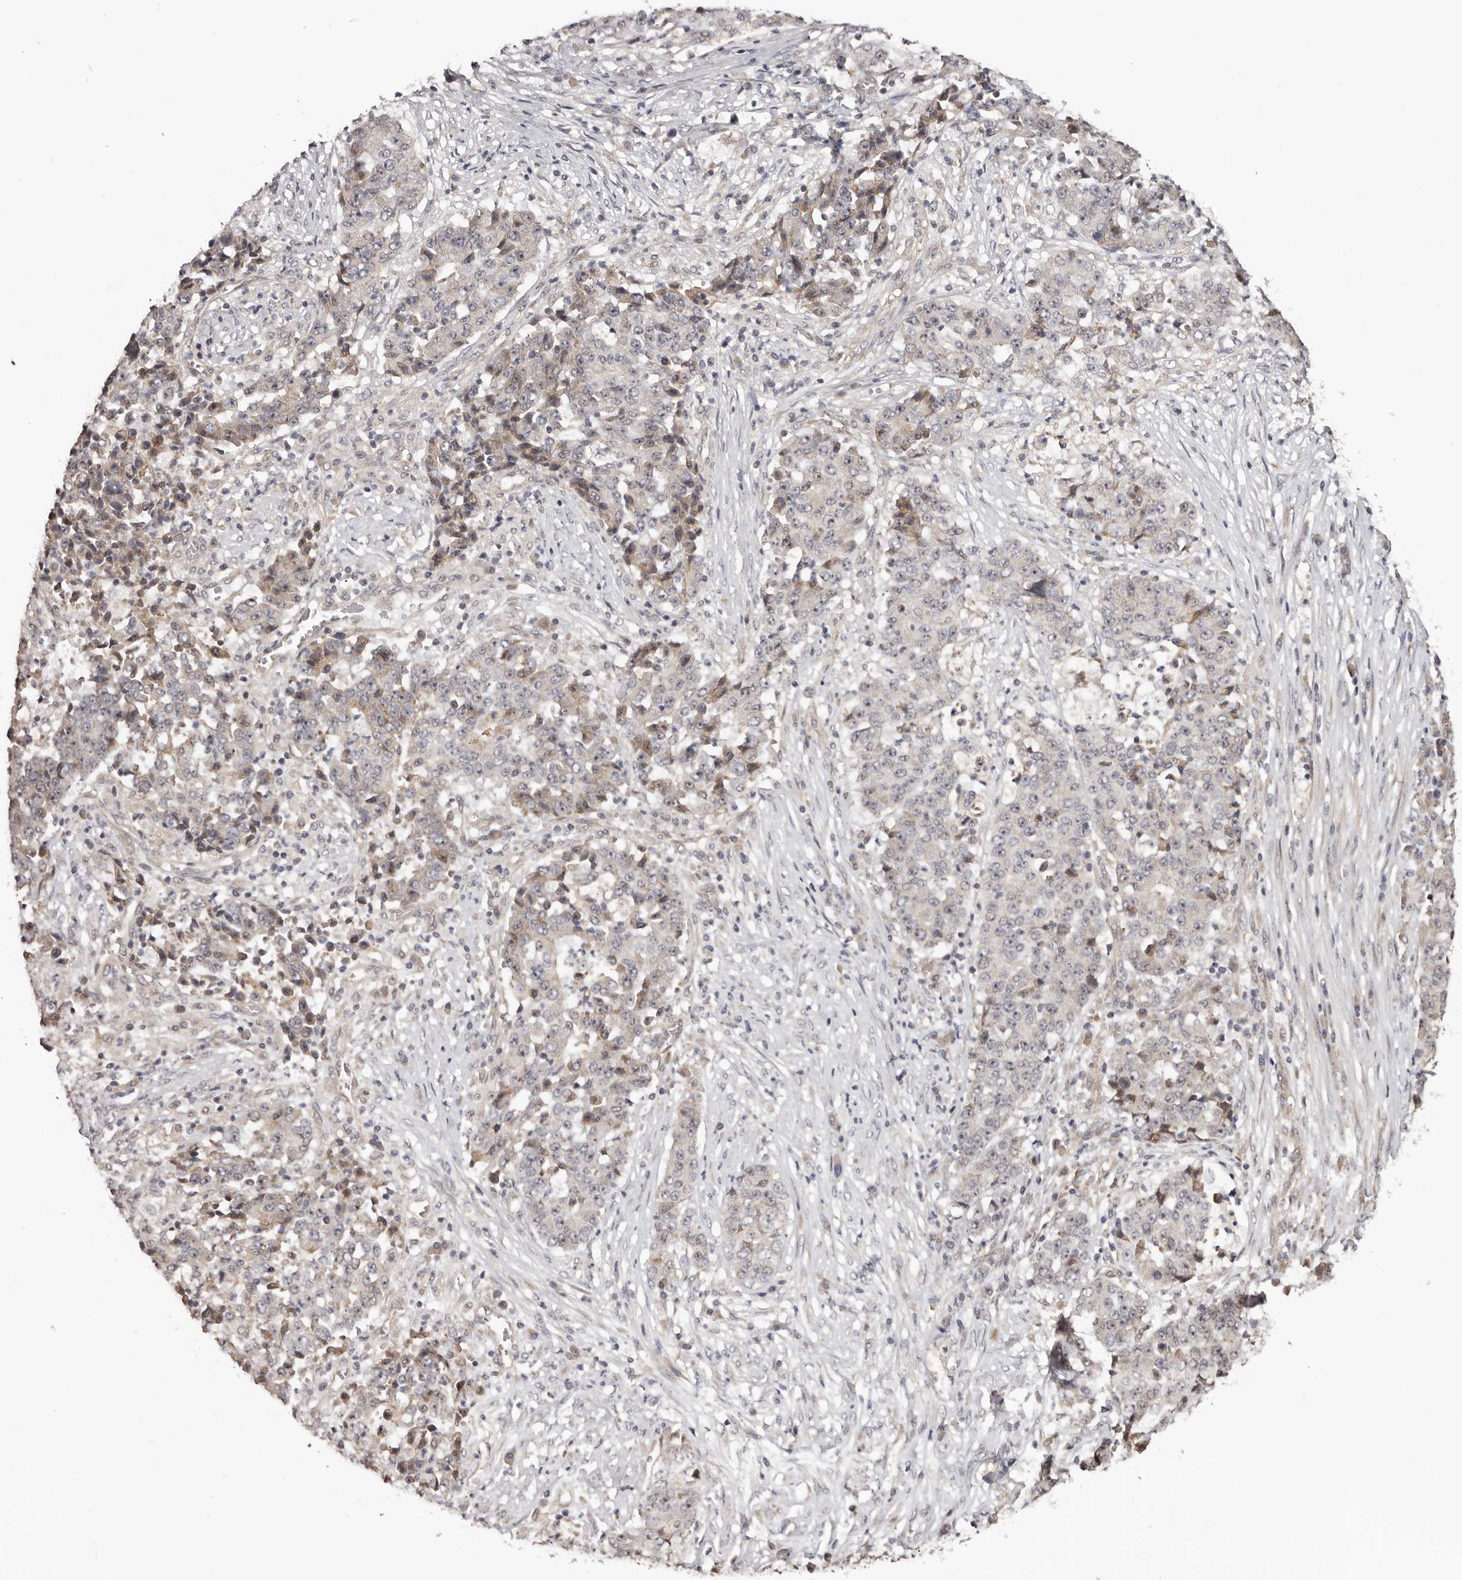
{"staining": {"intensity": "weak", "quantity": "<25%", "location": "cytoplasmic/membranous"}, "tissue": "stomach cancer", "cell_type": "Tumor cells", "image_type": "cancer", "snomed": [{"axis": "morphology", "description": "Adenocarcinoma, NOS"}, {"axis": "topography", "description": "Stomach"}], "caption": "Tumor cells show no significant positivity in stomach adenocarcinoma.", "gene": "NOL12", "patient": {"sex": "male", "age": 59}}